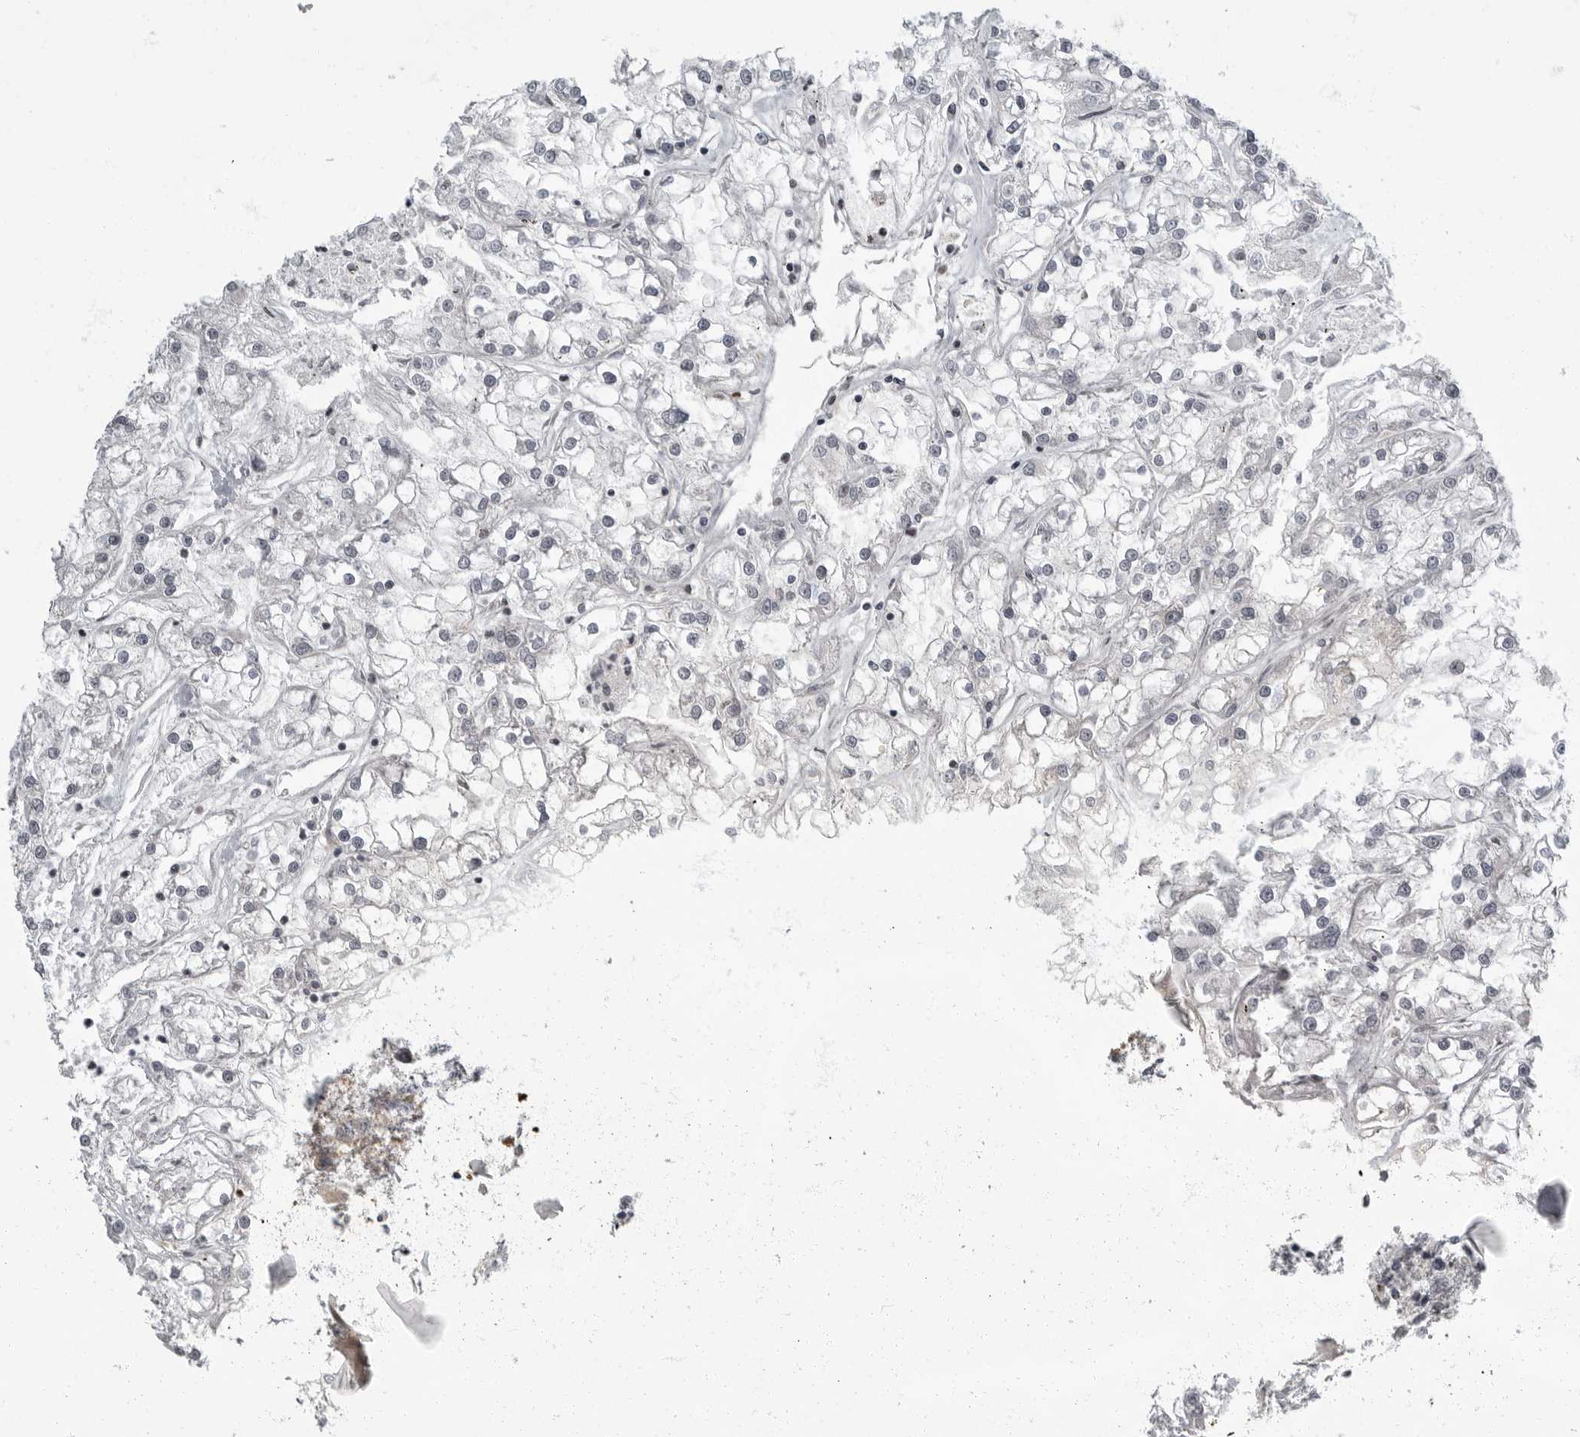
{"staining": {"intensity": "negative", "quantity": "none", "location": "none"}, "tissue": "renal cancer", "cell_type": "Tumor cells", "image_type": "cancer", "snomed": [{"axis": "morphology", "description": "Adenocarcinoma, NOS"}, {"axis": "topography", "description": "Kidney"}], "caption": "Tumor cells are negative for protein expression in human renal cancer. Brightfield microscopy of immunohistochemistry (IHC) stained with DAB (brown) and hematoxylin (blue), captured at high magnification.", "gene": "EVI5", "patient": {"sex": "female", "age": 52}}